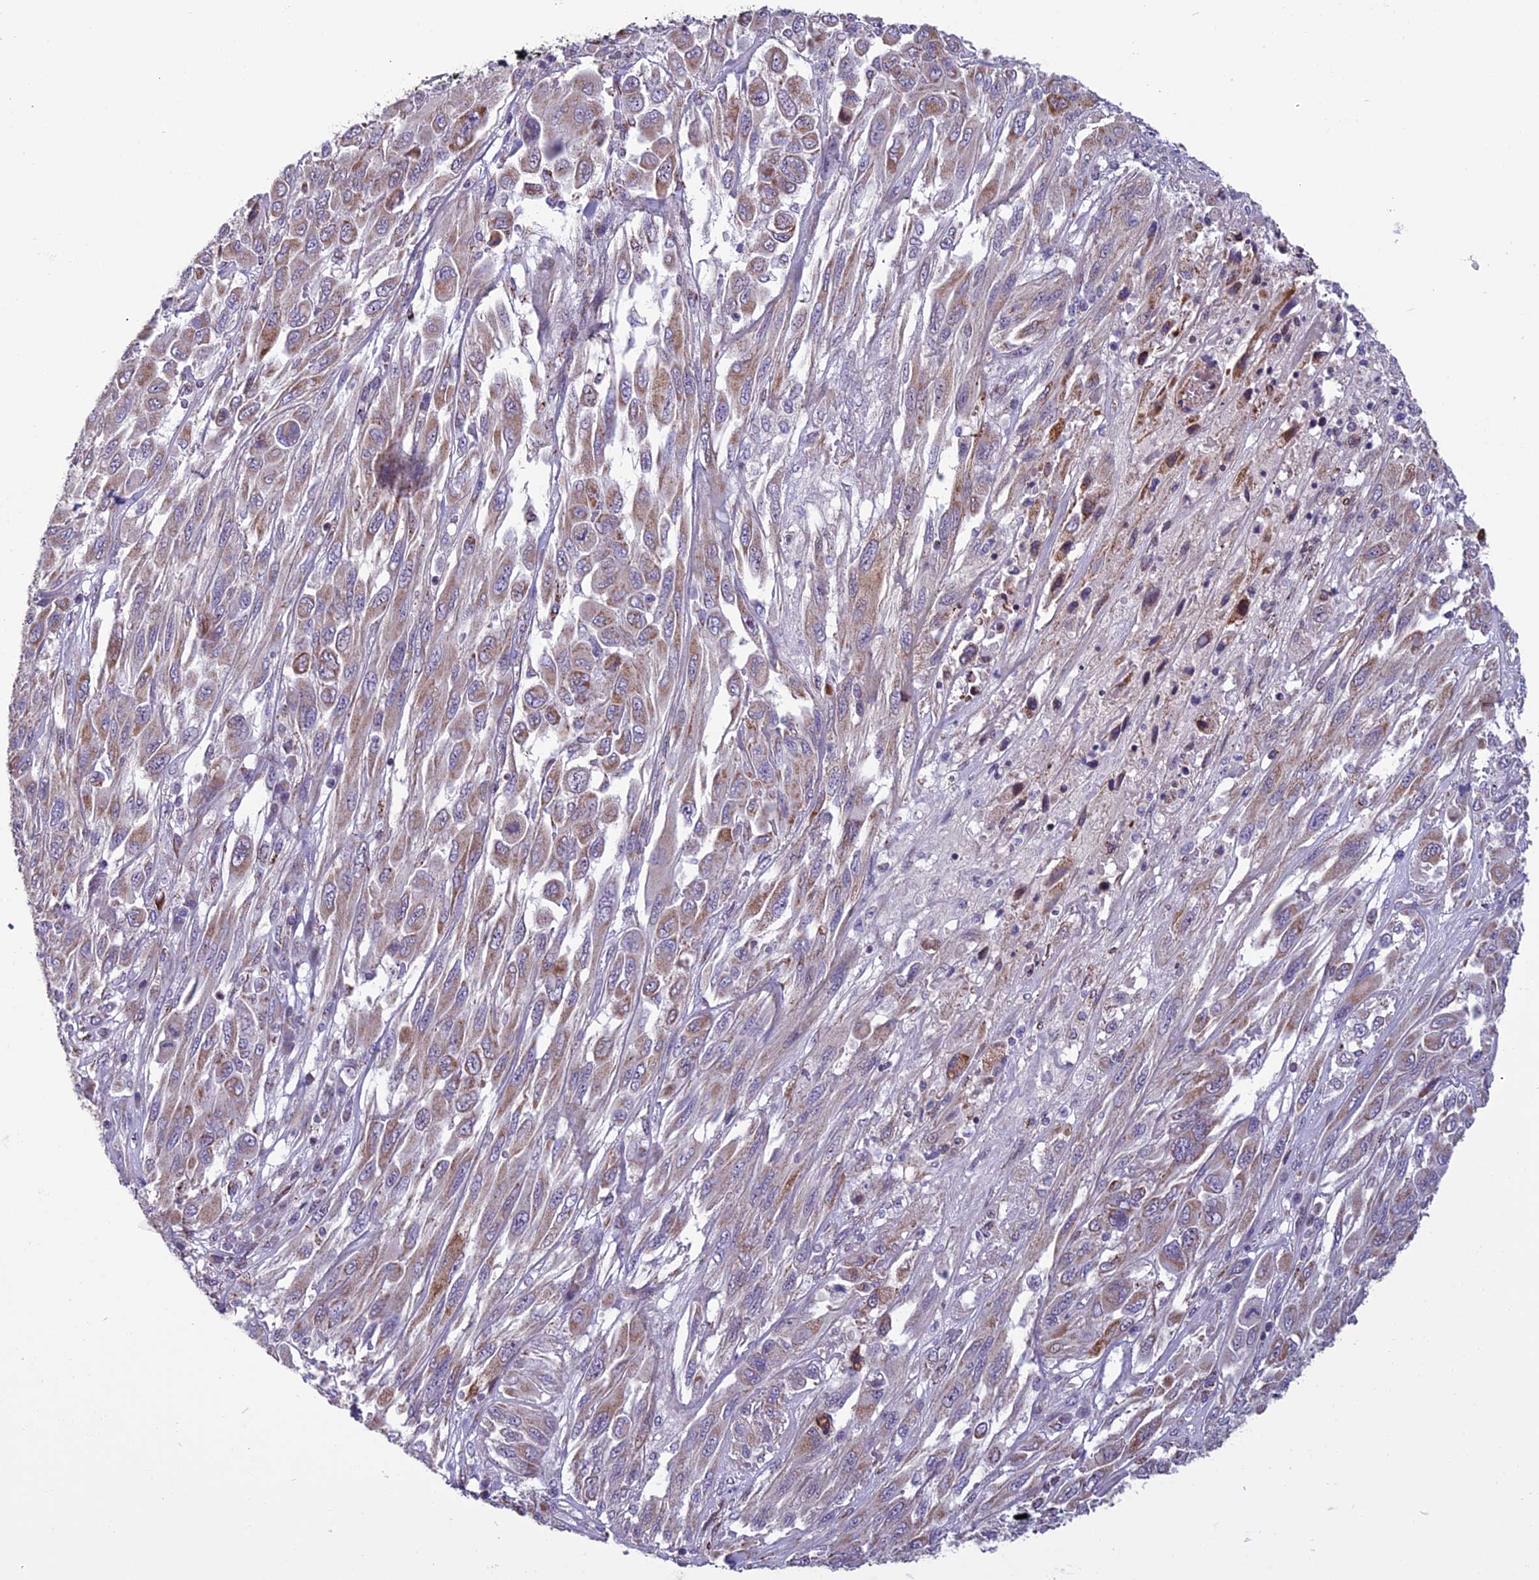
{"staining": {"intensity": "weak", "quantity": "25%-75%", "location": "cytoplasmic/membranous"}, "tissue": "melanoma", "cell_type": "Tumor cells", "image_type": "cancer", "snomed": [{"axis": "morphology", "description": "Malignant melanoma, NOS"}, {"axis": "topography", "description": "Skin"}], "caption": "Weak cytoplasmic/membranous staining is identified in about 25%-75% of tumor cells in melanoma.", "gene": "MIEF2", "patient": {"sex": "female", "age": 91}}